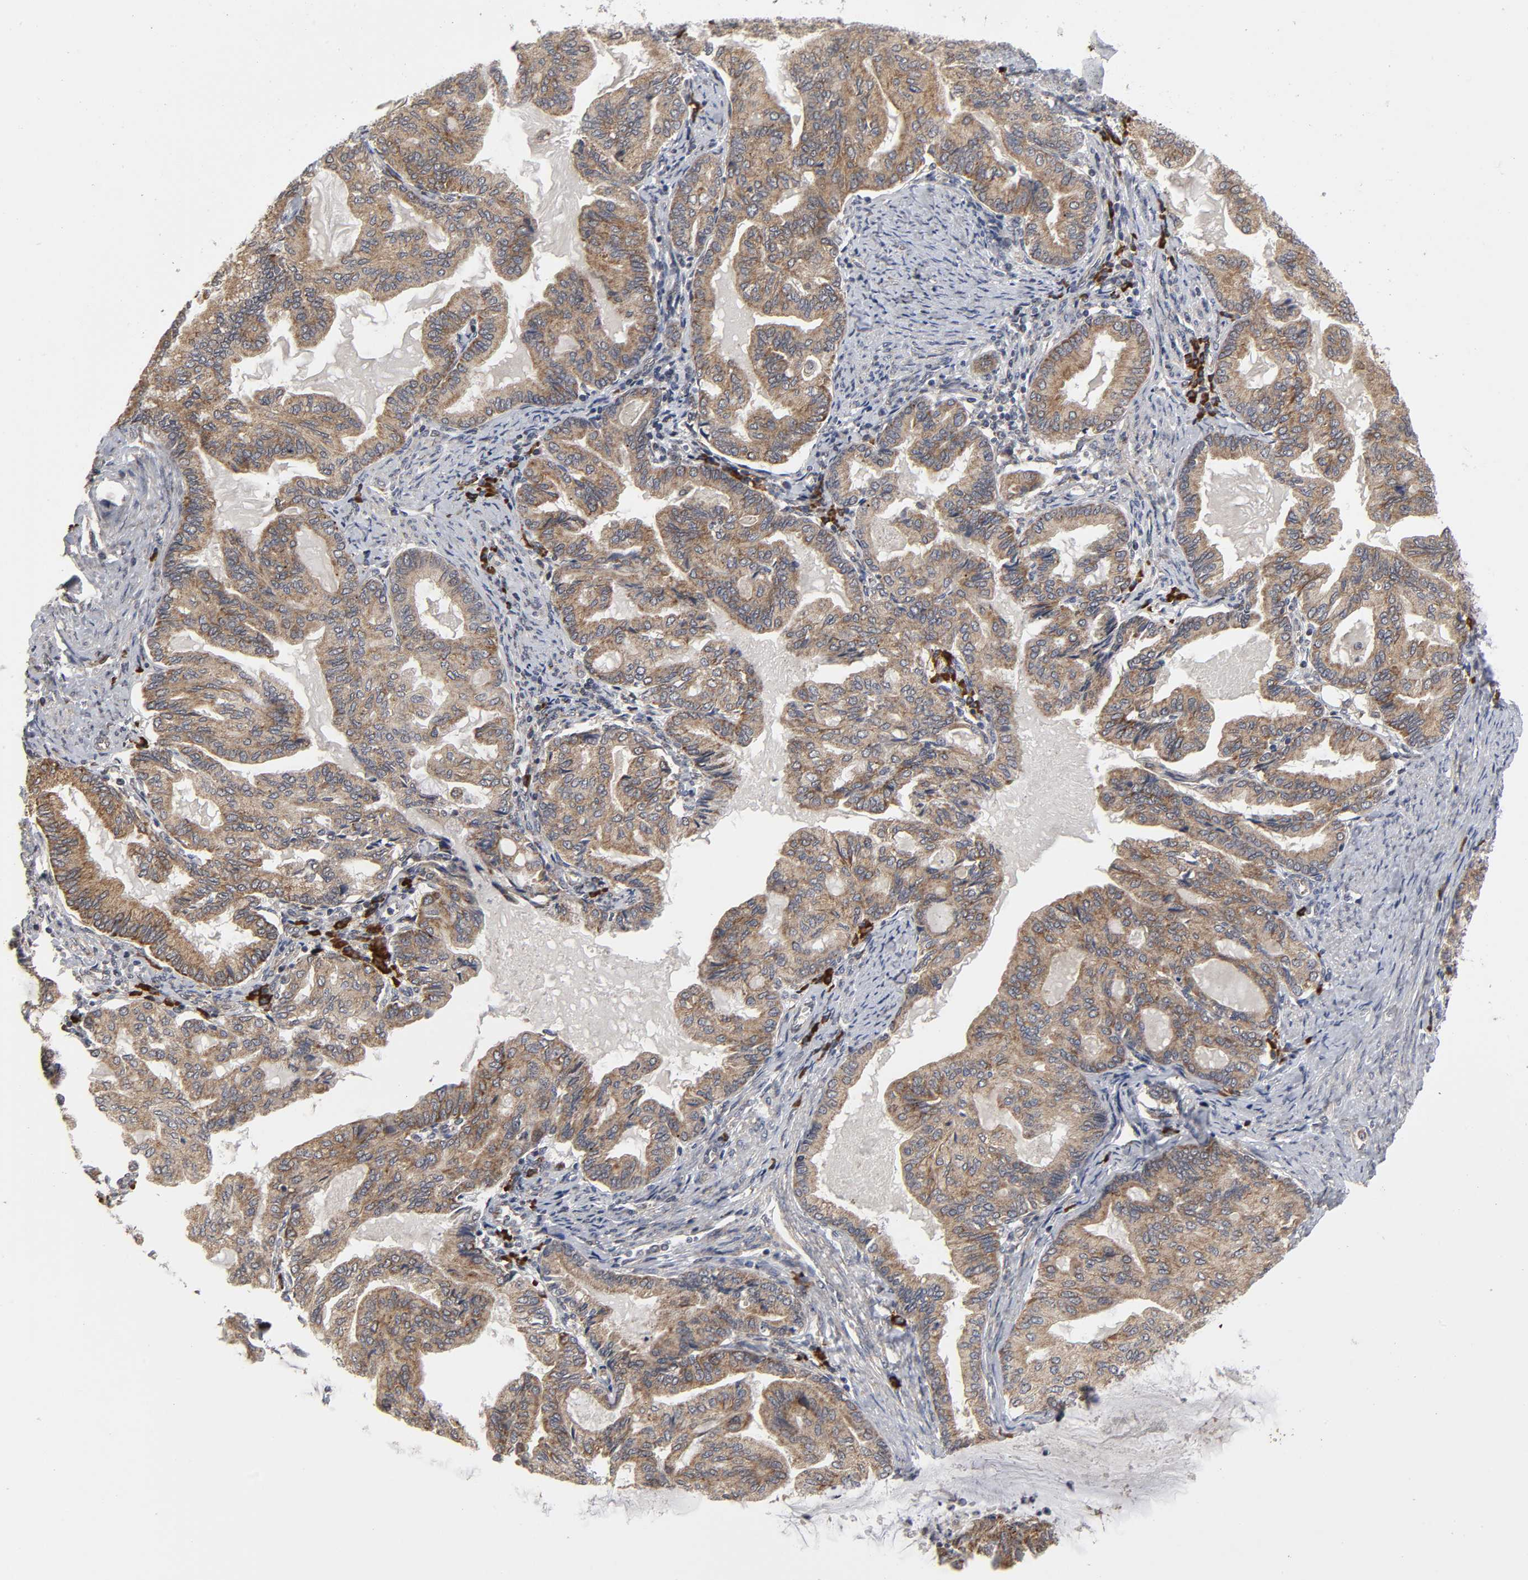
{"staining": {"intensity": "moderate", "quantity": ">75%", "location": "cytoplasmic/membranous"}, "tissue": "endometrial cancer", "cell_type": "Tumor cells", "image_type": "cancer", "snomed": [{"axis": "morphology", "description": "Adenocarcinoma, NOS"}, {"axis": "topography", "description": "Endometrium"}], "caption": "Protein expression analysis of endometrial cancer demonstrates moderate cytoplasmic/membranous positivity in about >75% of tumor cells.", "gene": "SLC30A9", "patient": {"sex": "female", "age": 86}}